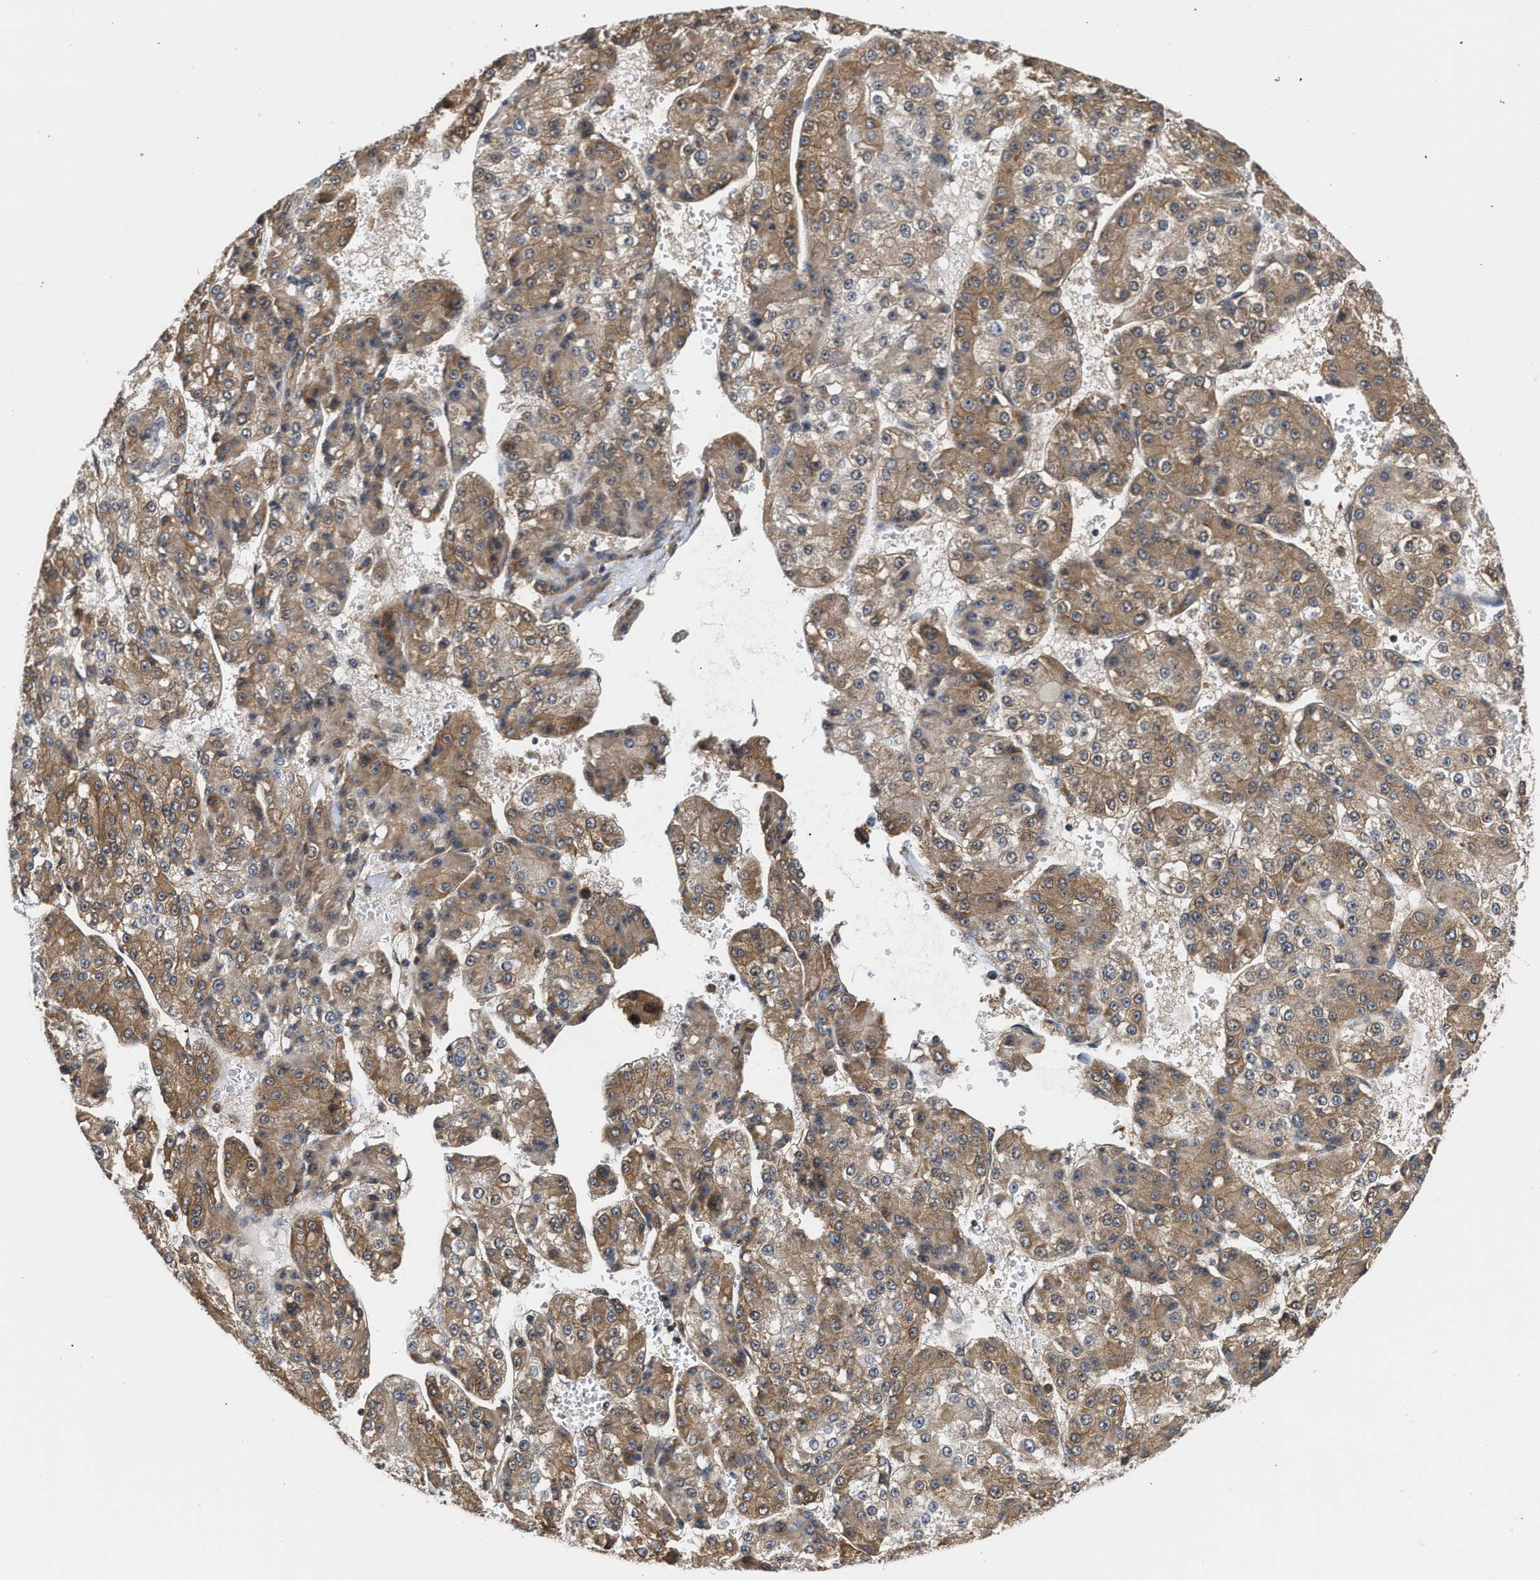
{"staining": {"intensity": "moderate", "quantity": ">75%", "location": "cytoplasmic/membranous"}, "tissue": "liver cancer", "cell_type": "Tumor cells", "image_type": "cancer", "snomed": [{"axis": "morphology", "description": "Carcinoma, Hepatocellular, NOS"}, {"axis": "topography", "description": "Liver"}], "caption": "Immunohistochemistry (IHC) staining of hepatocellular carcinoma (liver), which exhibits medium levels of moderate cytoplasmic/membranous positivity in approximately >75% of tumor cells indicating moderate cytoplasmic/membranous protein staining. The staining was performed using DAB (3,3'-diaminobenzidine) (brown) for protein detection and nuclei were counterstained in hematoxylin (blue).", "gene": "SCAI", "patient": {"sex": "female", "age": 73}}